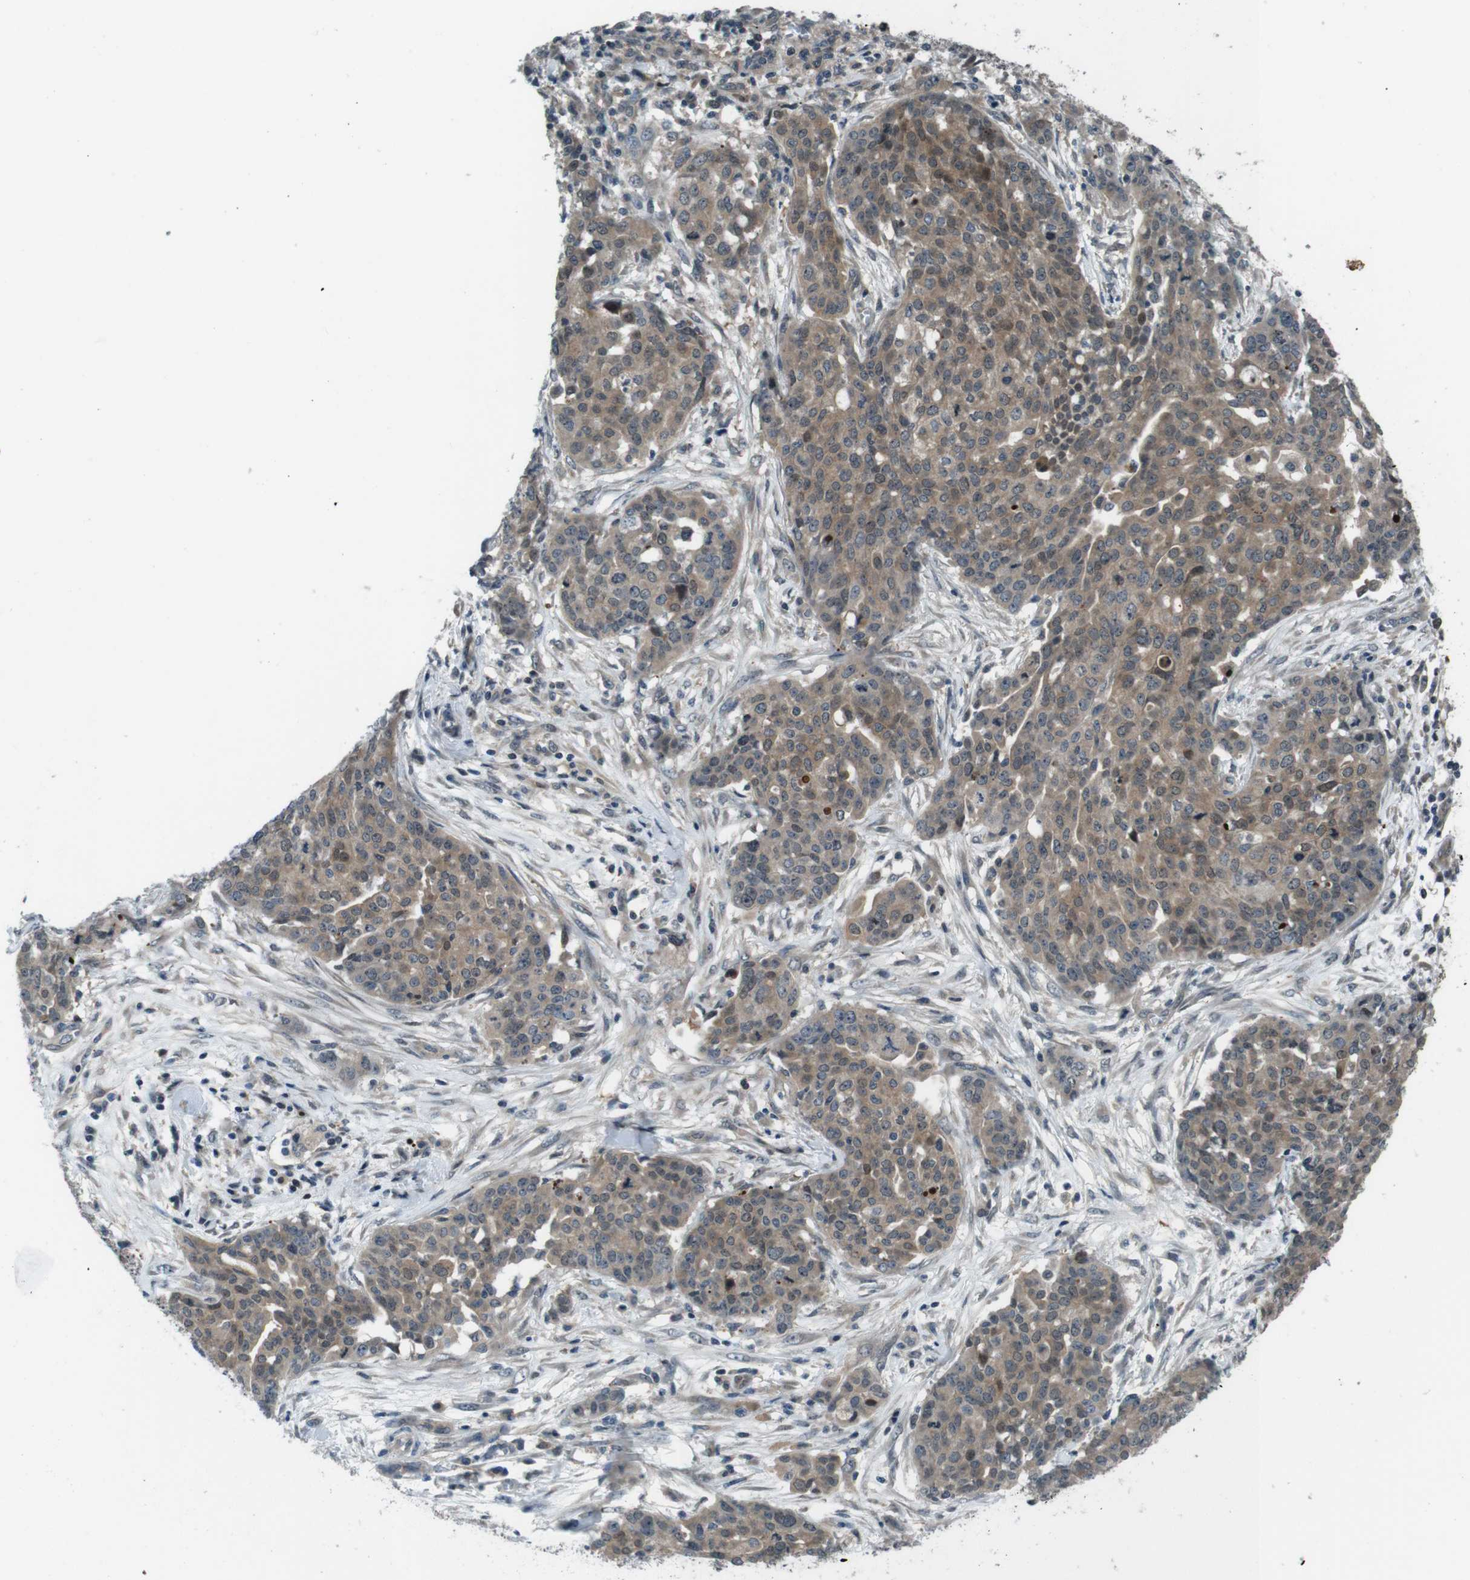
{"staining": {"intensity": "moderate", "quantity": ">75%", "location": "cytoplasmic/membranous"}, "tissue": "ovarian cancer", "cell_type": "Tumor cells", "image_type": "cancer", "snomed": [{"axis": "morphology", "description": "Cystadenocarcinoma, serous, NOS"}, {"axis": "topography", "description": "Soft tissue"}, {"axis": "topography", "description": "Ovary"}], "caption": "An image showing moderate cytoplasmic/membranous positivity in about >75% of tumor cells in serous cystadenocarcinoma (ovarian), as visualized by brown immunohistochemical staining.", "gene": "LRP5", "patient": {"sex": "female", "age": 57}}